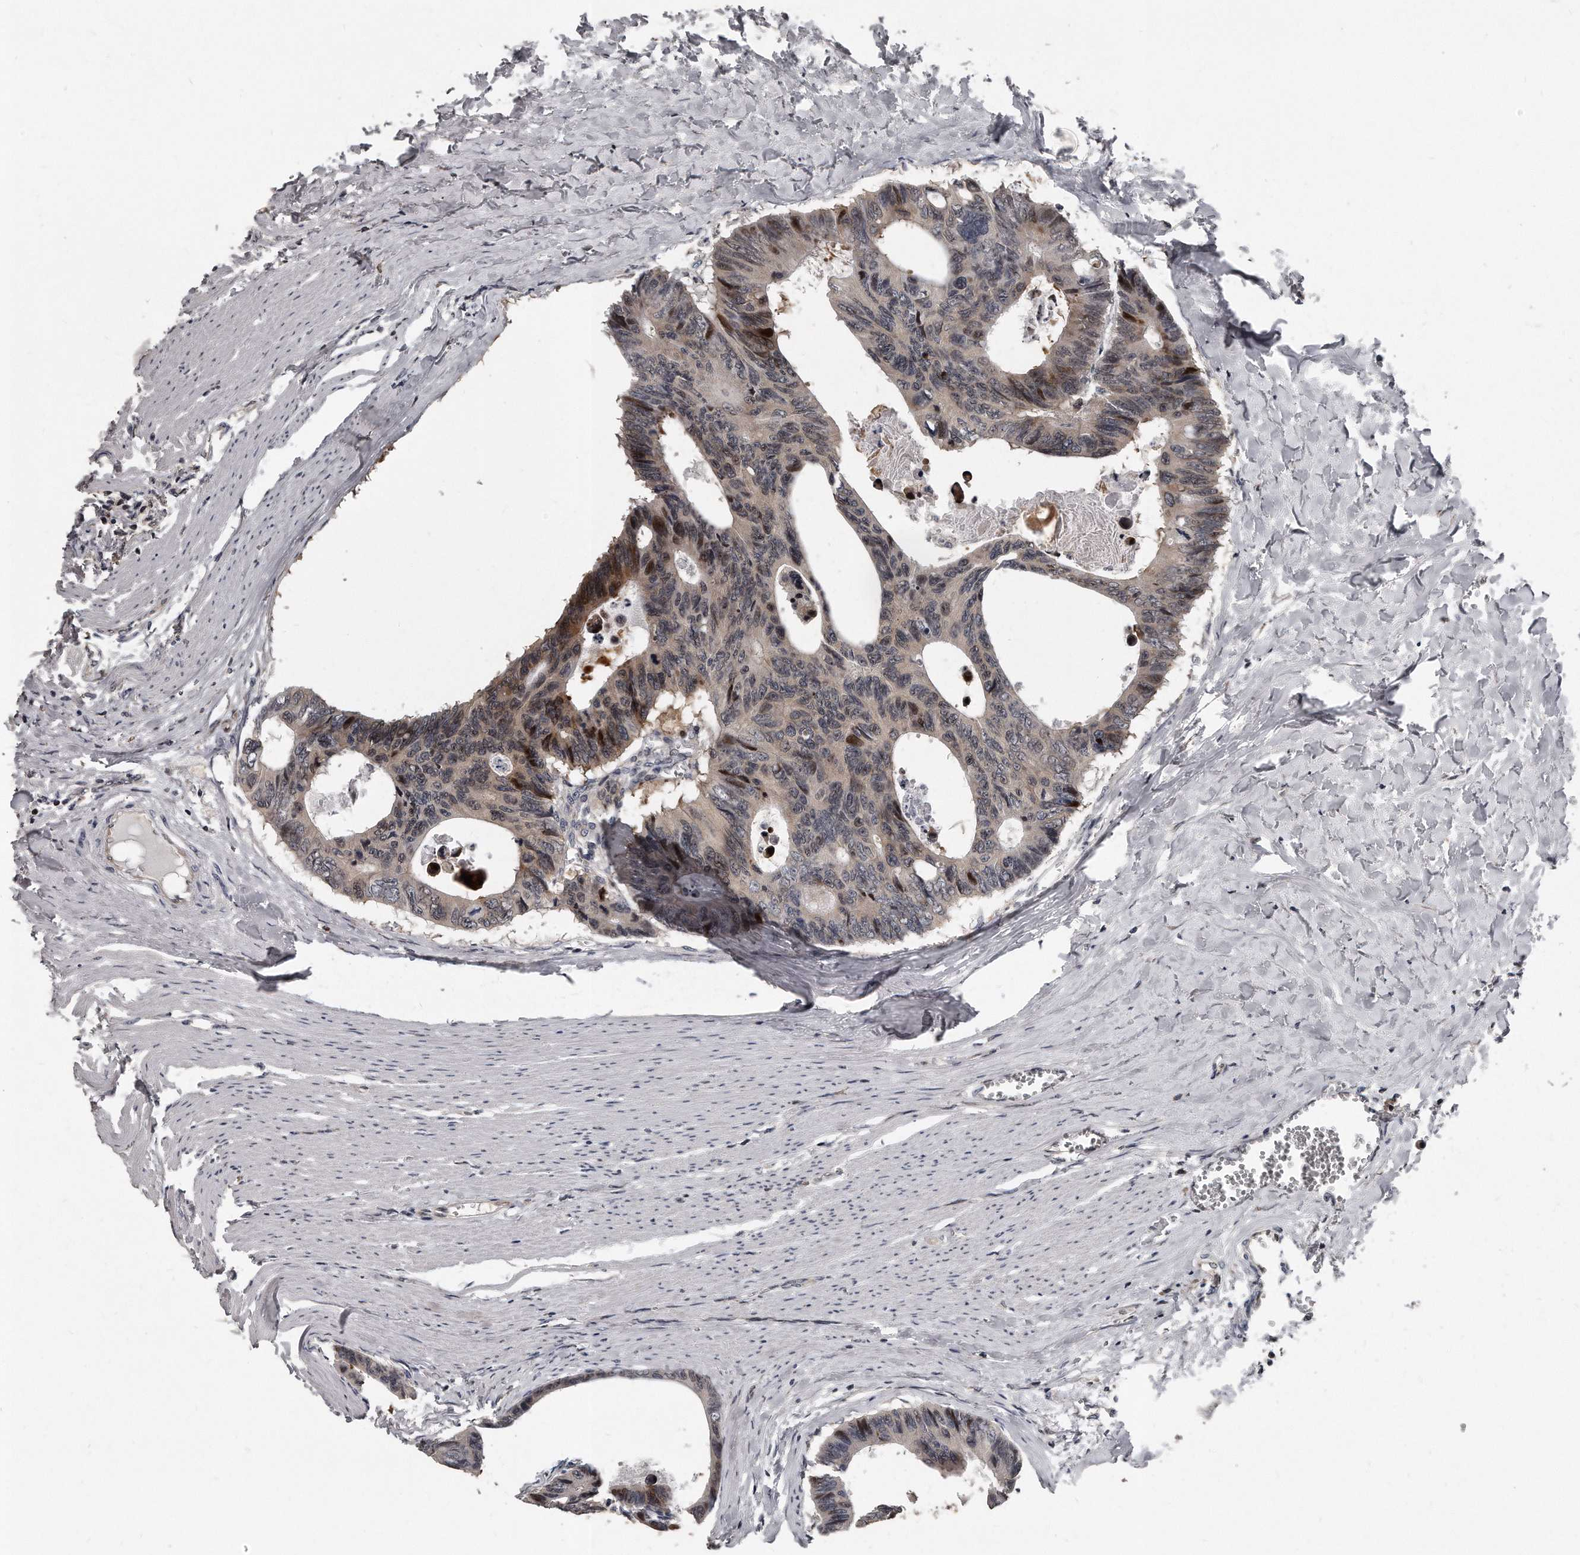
{"staining": {"intensity": "moderate", "quantity": "<25%", "location": "nuclear"}, "tissue": "colorectal cancer", "cell_type": "Tumor cells", "image_type": "cancer", "snomed": [{"axis": "morphology", "description": "Adenocarcinoma, NOS"}, {"axis": "topography", "description": "Colon"}], "caption": "This image demonstrates immunohistochemistry (IHC) staining of colorectal cancer, with low moderate nuclear staining in about <25% of tumor cells.", "gene": "GCH1", "patient": {"sex": "female", "age": 55}}